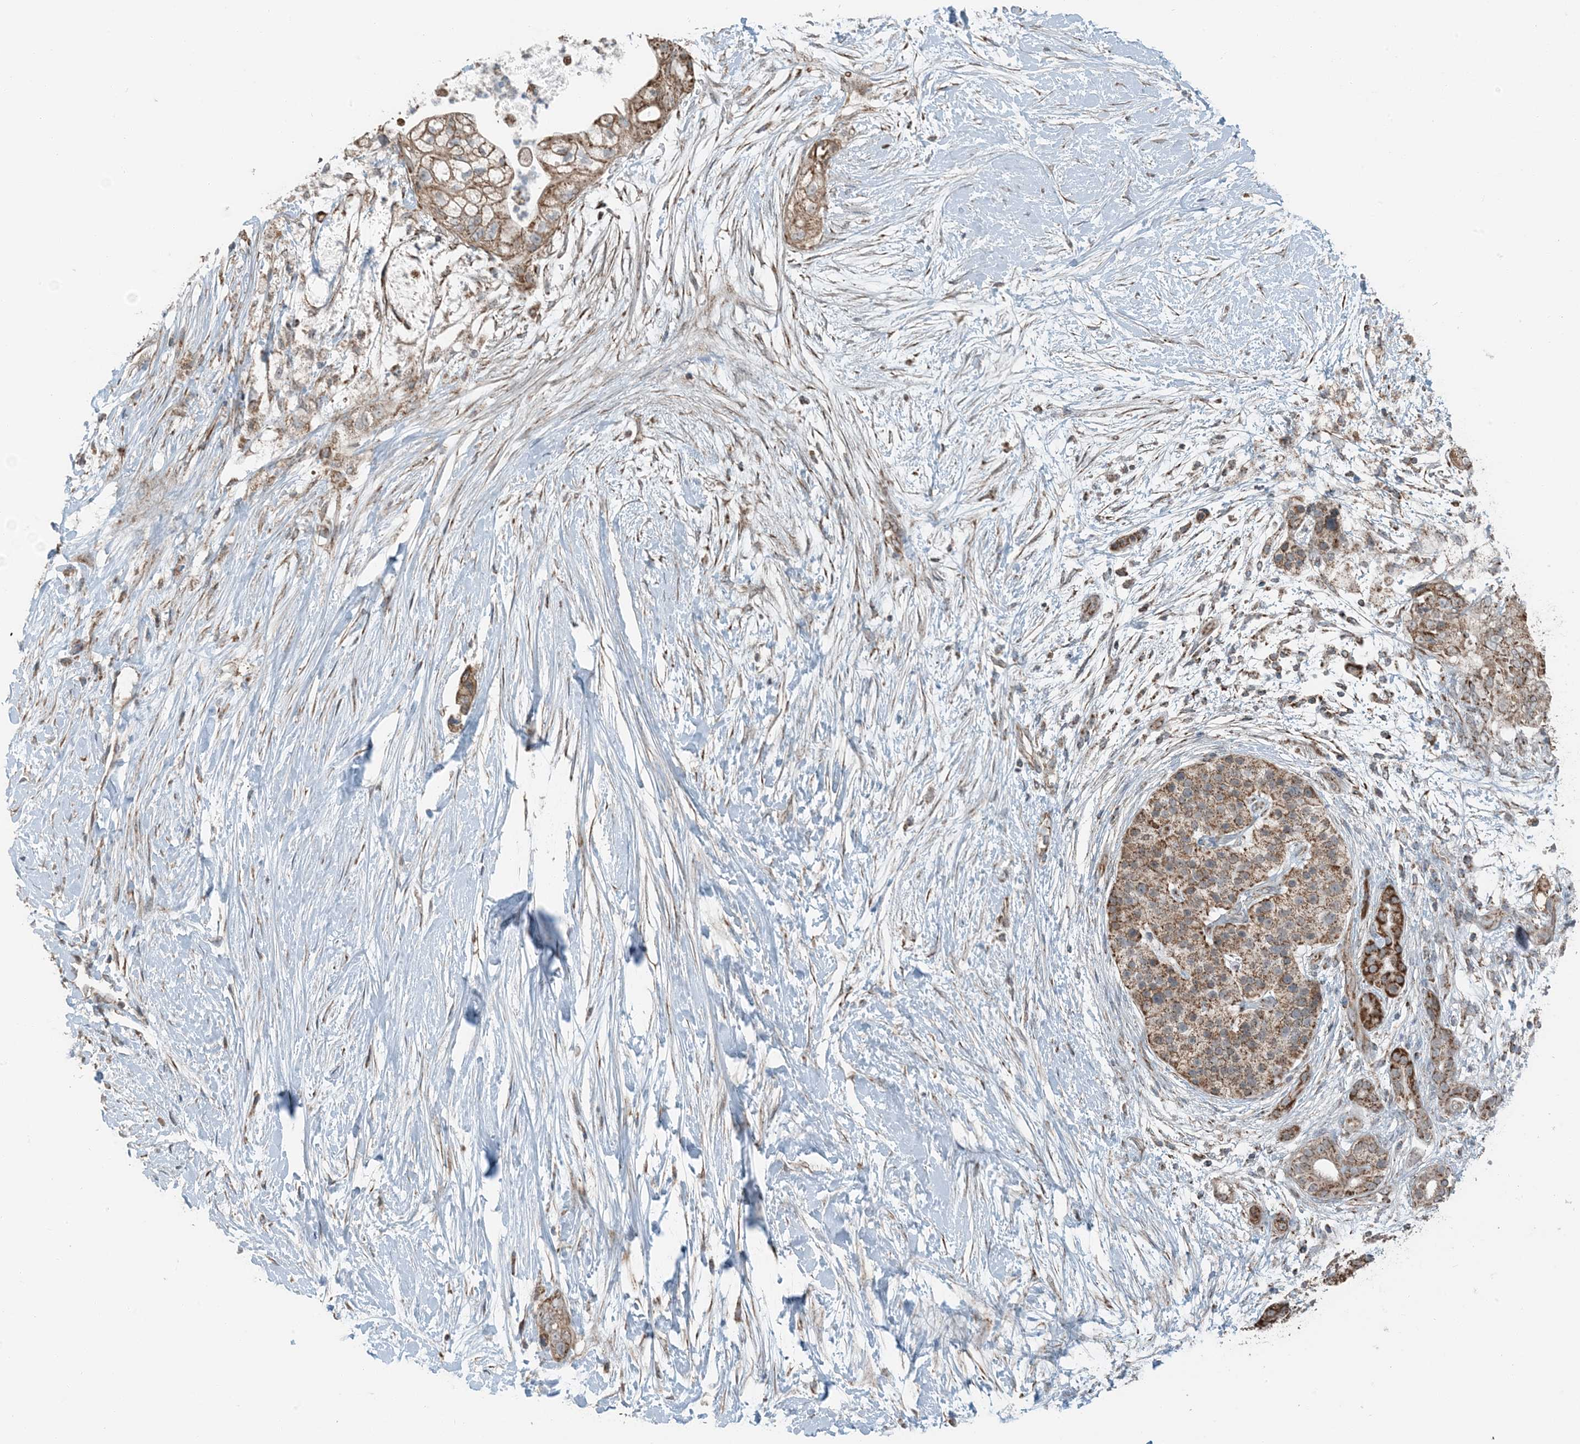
{"staining": {"intensity": "moderate", "quantity": ">75%", "location": "cytoplasmic/membranous"}, "tissue": "pancreatic cancer", "cell_type": "Tumor cells", "image_type": "cancer", "snomed": [{"axis": "morphology", "description": "Adenocarcinoma, NOS"}, {"axis": "topography", "description": "Pancreas"}], "caption": "Immunohistochemistry (IHC) image of neoplastic tissue: adenocarcinoma (pancreatic) stained using IHC displays medium levels of moderate protein expression localized specifically in the cytoplasmic/membranous of tumor cells, appearing as a cytoplasmic/membranous brown color.", "gene": "PILRB", "patient": {"sex": "male", "age": 53}}